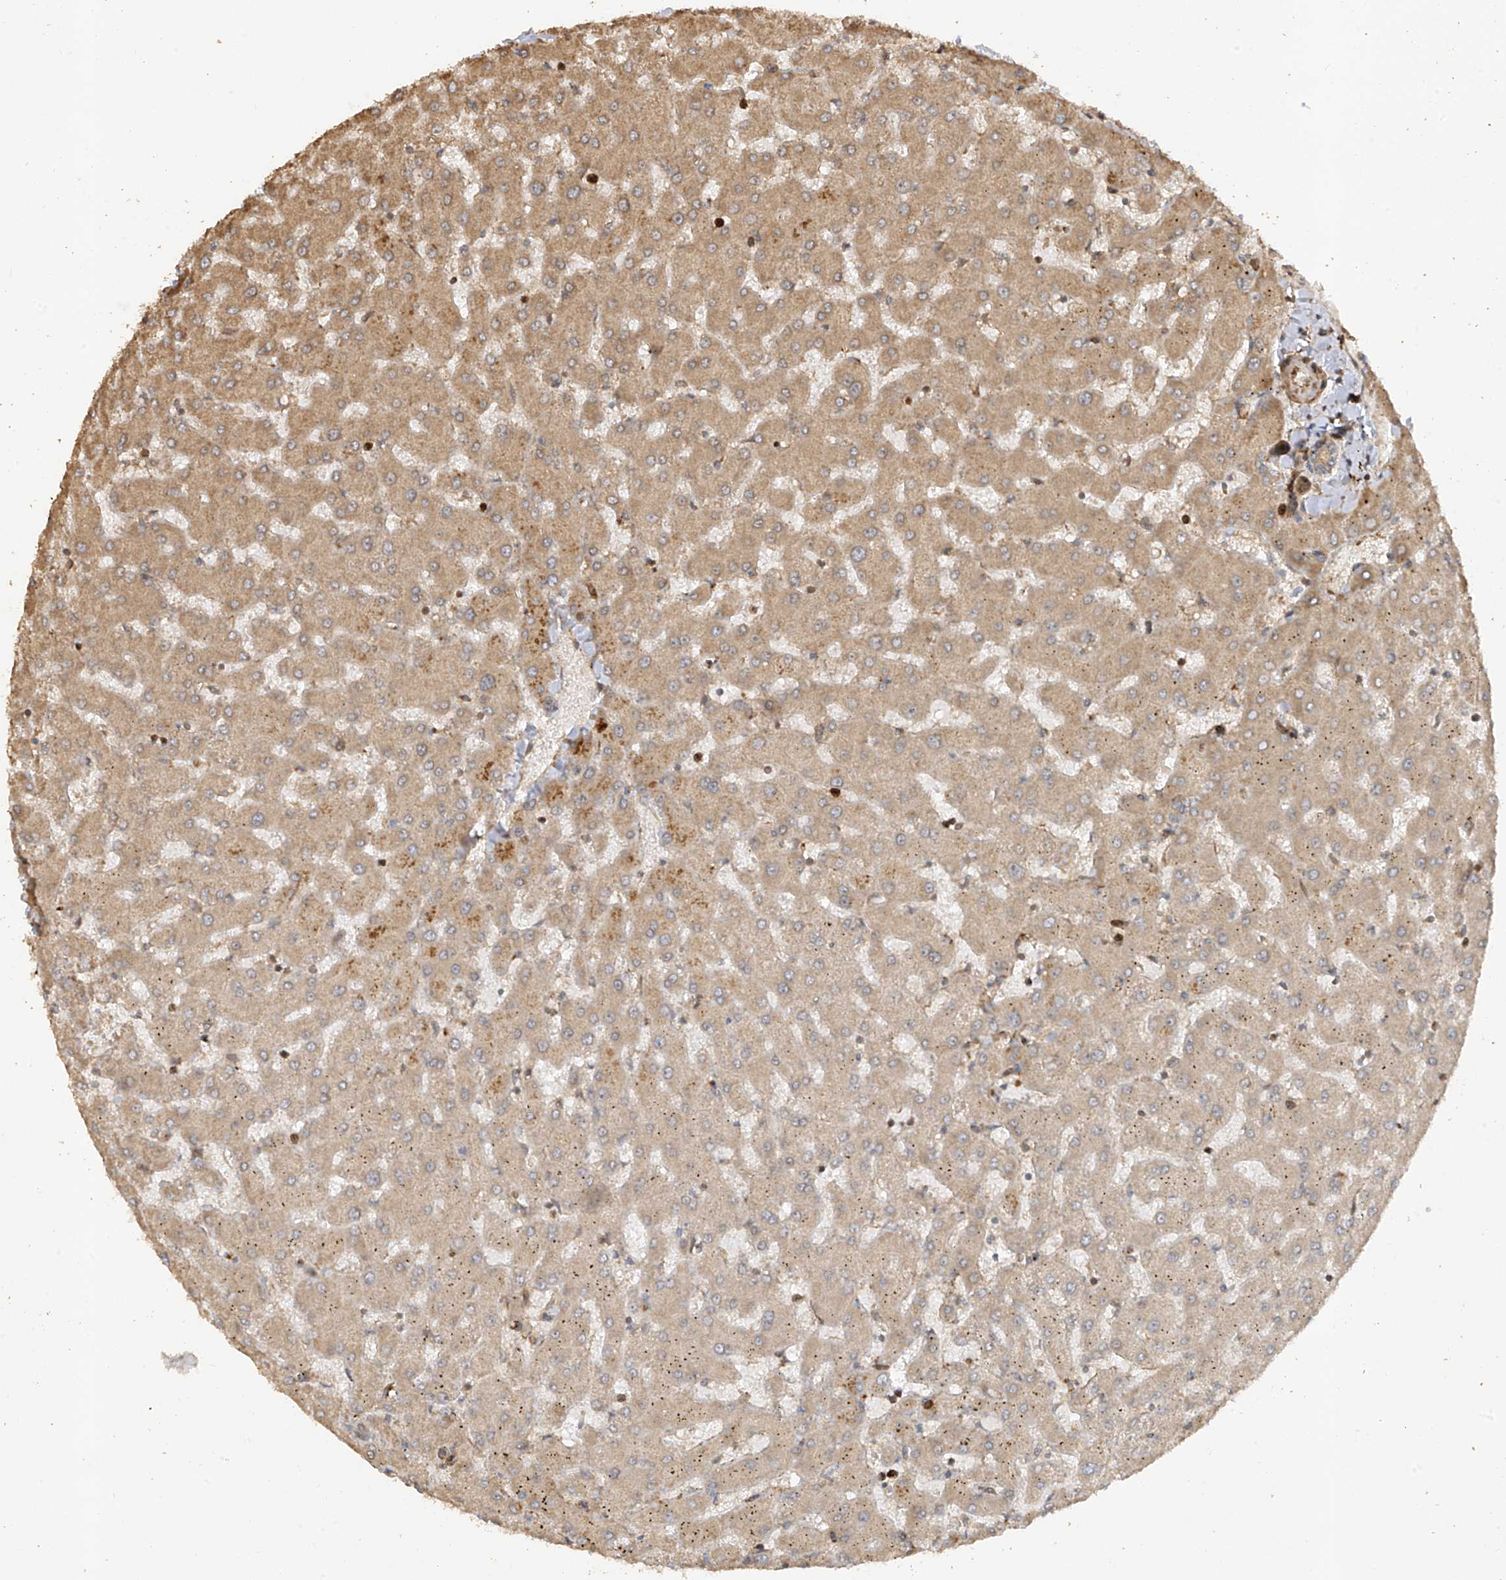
{"staining": {"intensity": "moderate", "quantity": ">75%", "location": "cytoplasmic/membranous"}, "tissue": "liver", "cell_type": "Cholangiocytes", "image_type": "normal", "snomed": [{"axis": "morphology", "description": "Normal tissue, NOS"}, {"axis": "topography", "description": "Liver"}], "caption": "Liver stained with DAB (3,3'-diaminobenzidine) immunohistochemistry shows medium levels of moderate cytoplasmic/membranous staining in approximately >75% of cholangiocytes. (Stains: DAB (3,3'-diaminobenzidine) in brown, nuclei in blue, Microscopy: brightfield microscopy at high magnification).", "gene": "ZNF653", "patient": {"sex": "female", "age": 63}}